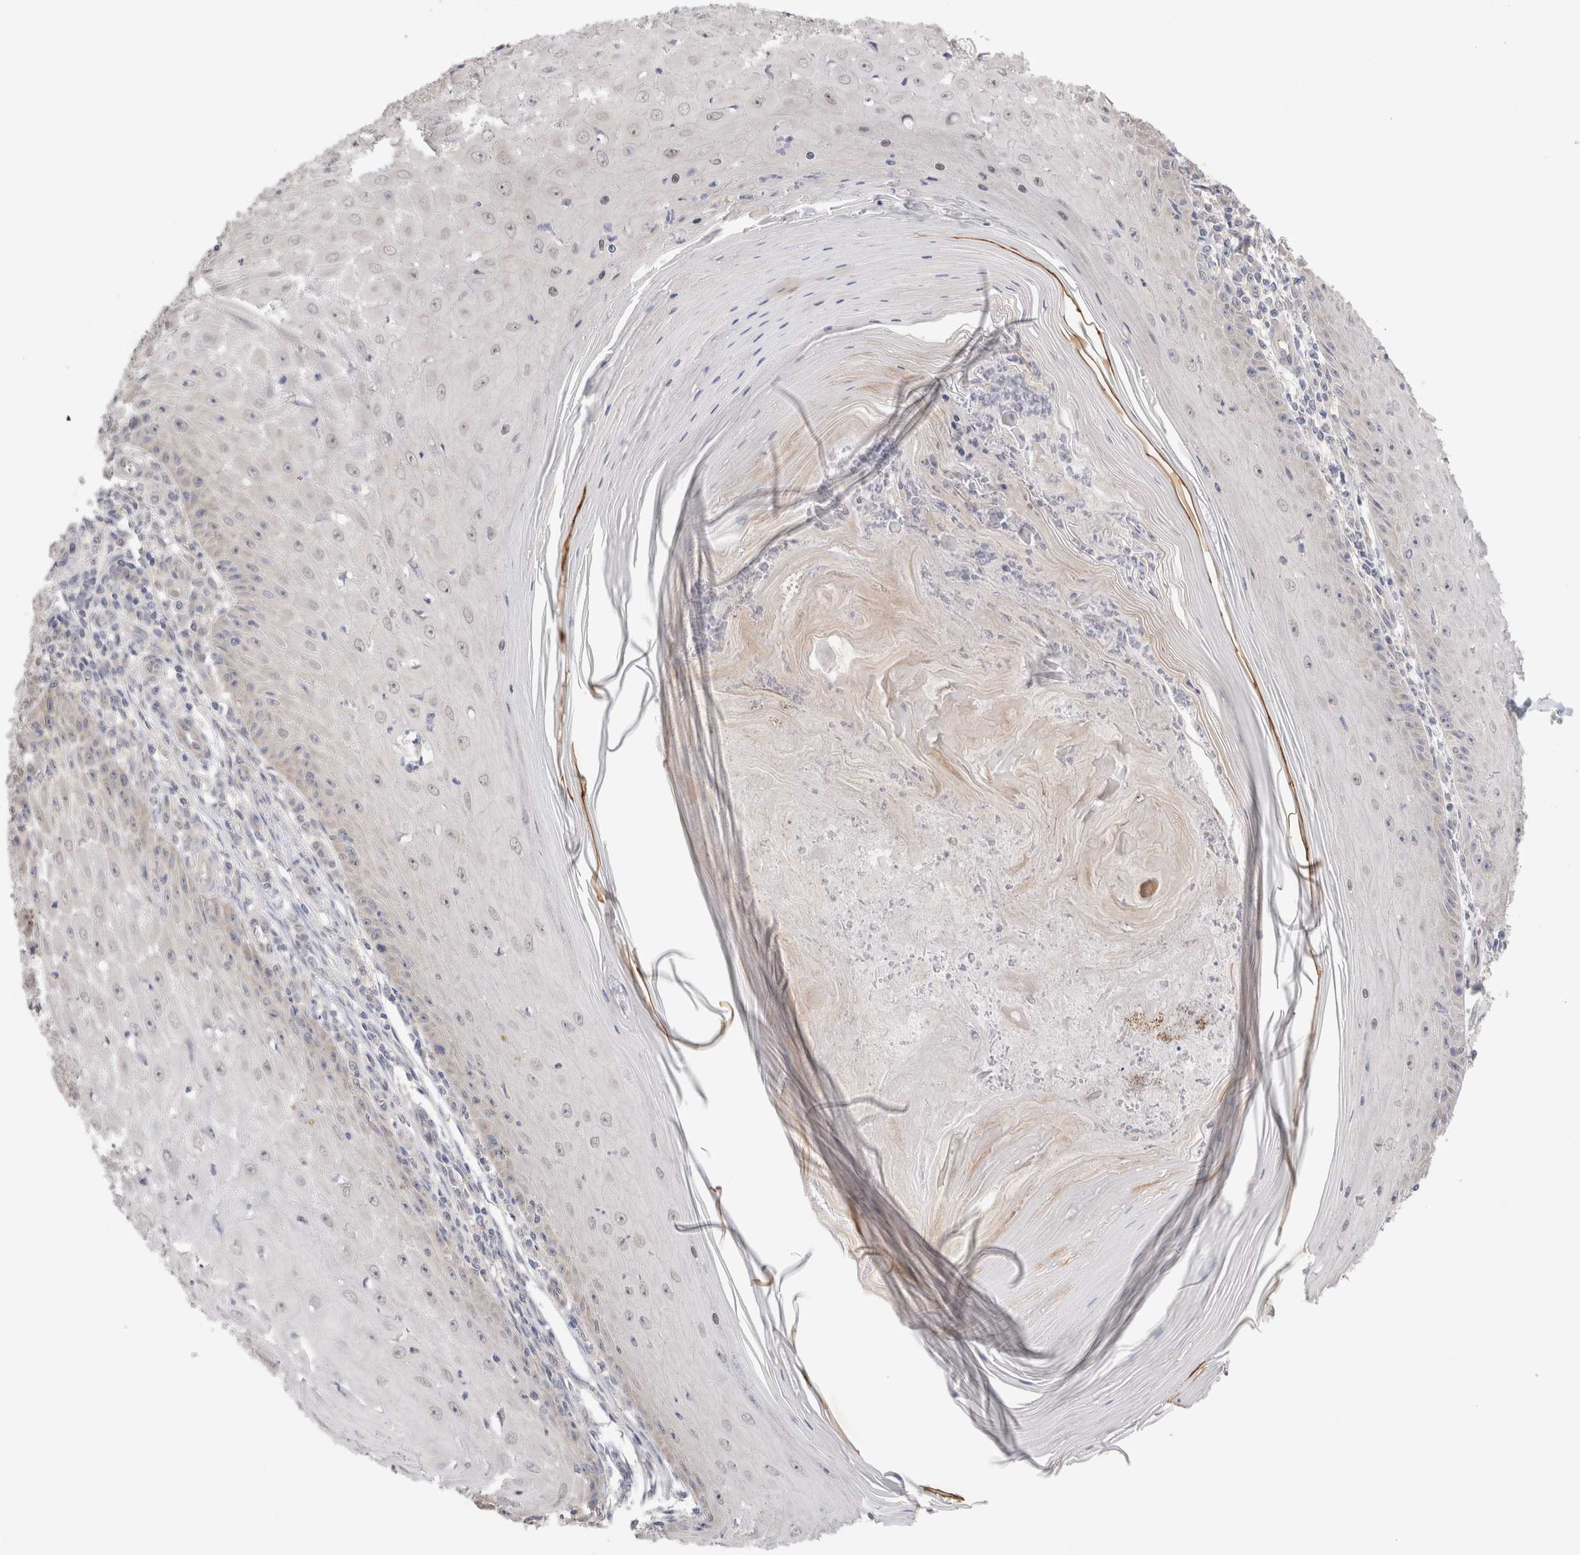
{"staining": {"intensity": "negative", "quantity": "none", "location": "none"}, "tissue": "skin cancer", "cell_type": "Tumor cells", "image_type": "cancer", "snomed": [{"axis": "morphology", "description": "Squamous cell carcinoma, NOS"}, {"axis": "topography", "description": "Skin"}], "caption": "Tumor cells are negative for protein expression in human skin cancer.", "gene": "NDOR1", "patient": {"sex": "female", "age": 73}}